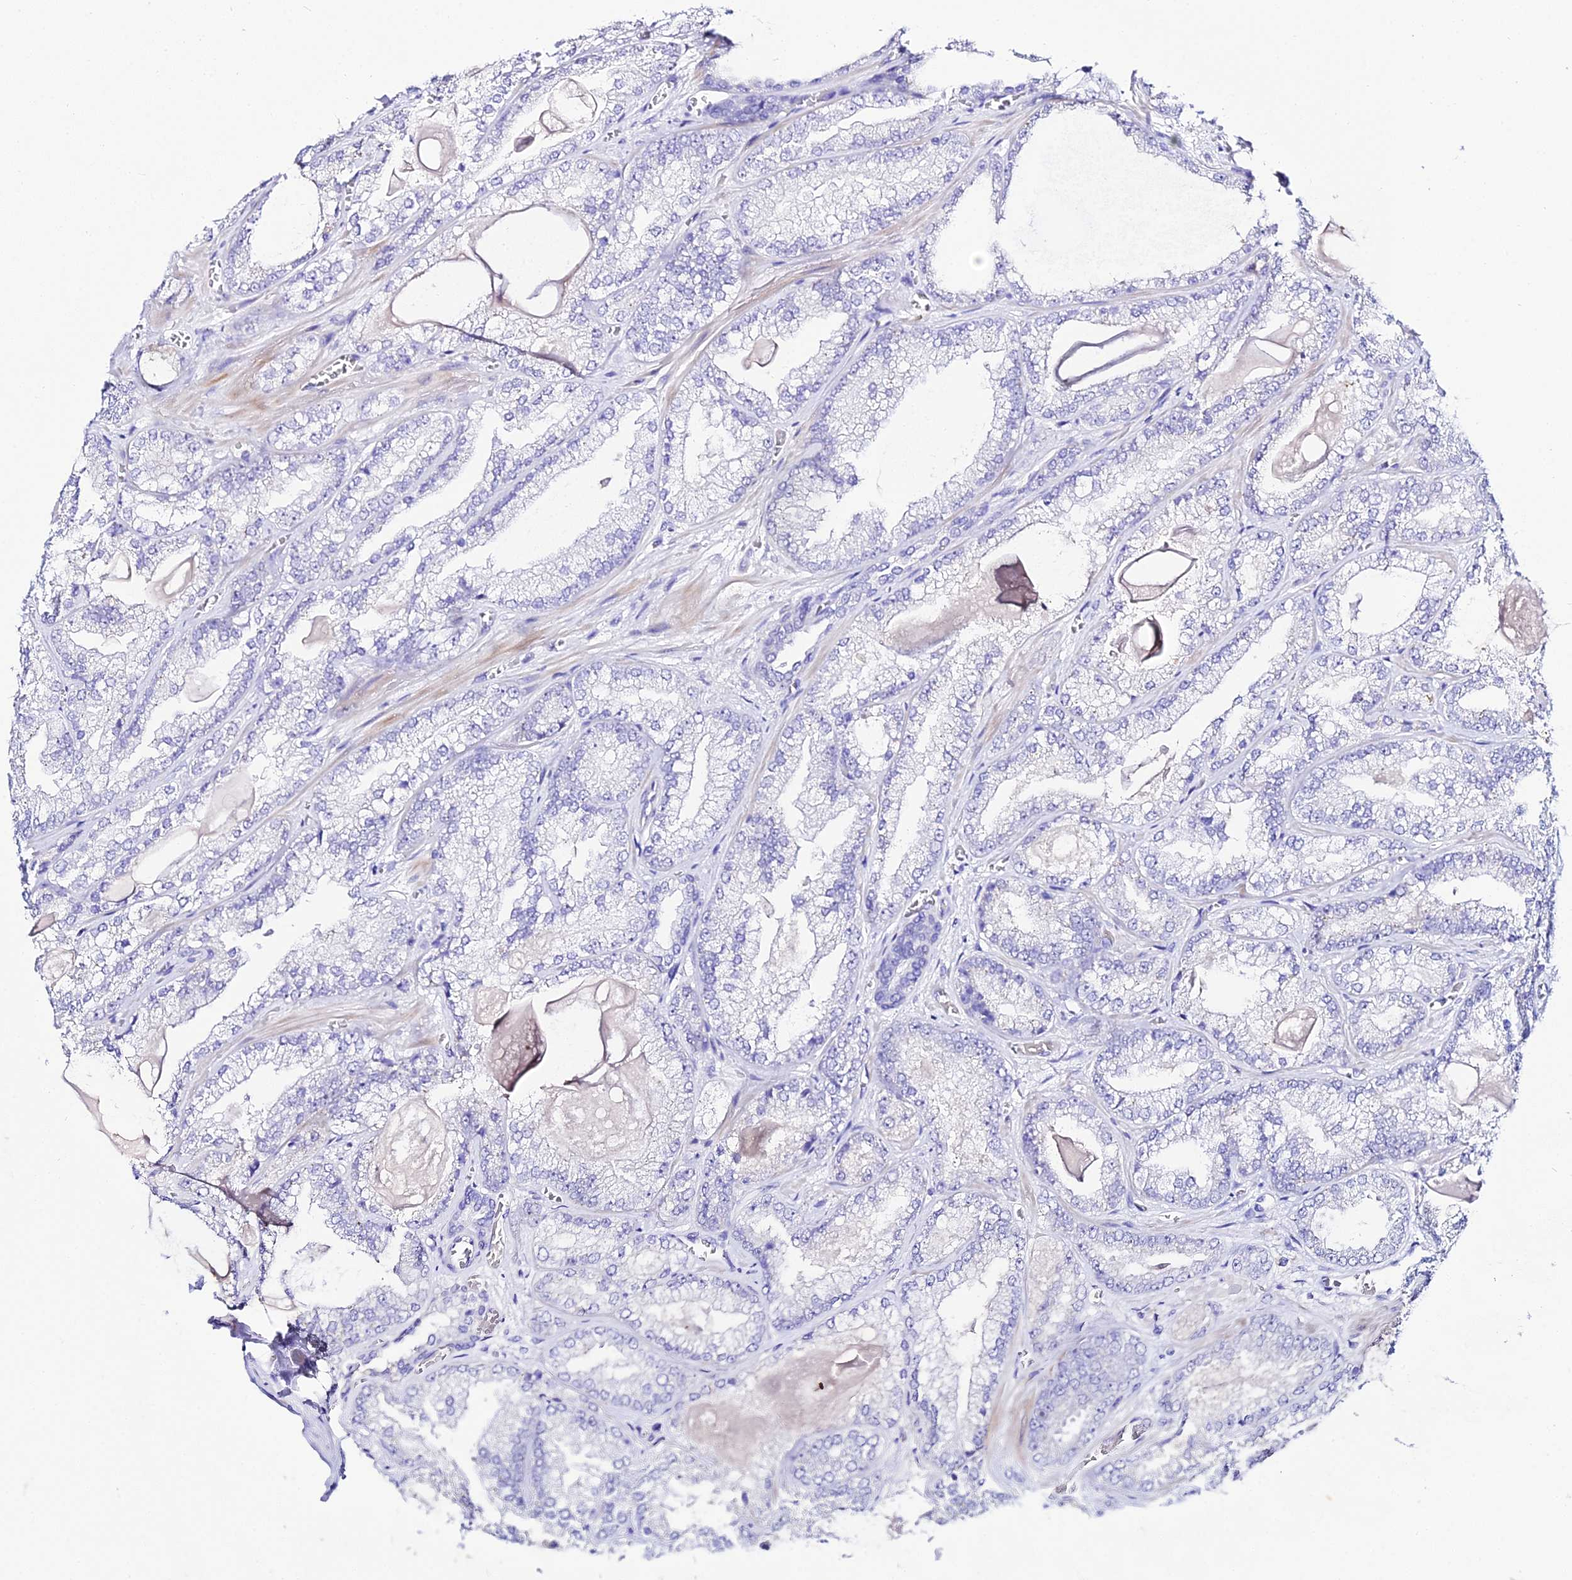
{"staining": {"intensity": "negative", "quantity": "none", "location": "none"}, "tissue": "prostate cancer", "cell_type": "Tumor cells", "image_type": "cancer", "snomed": [{"axis": "morphology", "description": "Adenocarcinoma, Low grade"}, {"axis": "topography", "description": "Prostate"}], "caption": "Human prostate adenocarcinoma (low-grade) stained for a protein using IHC reveals no positivity in tumor cells.", "gene": "DEFB106A", "patient": {"sex": "male", "age": 57}}